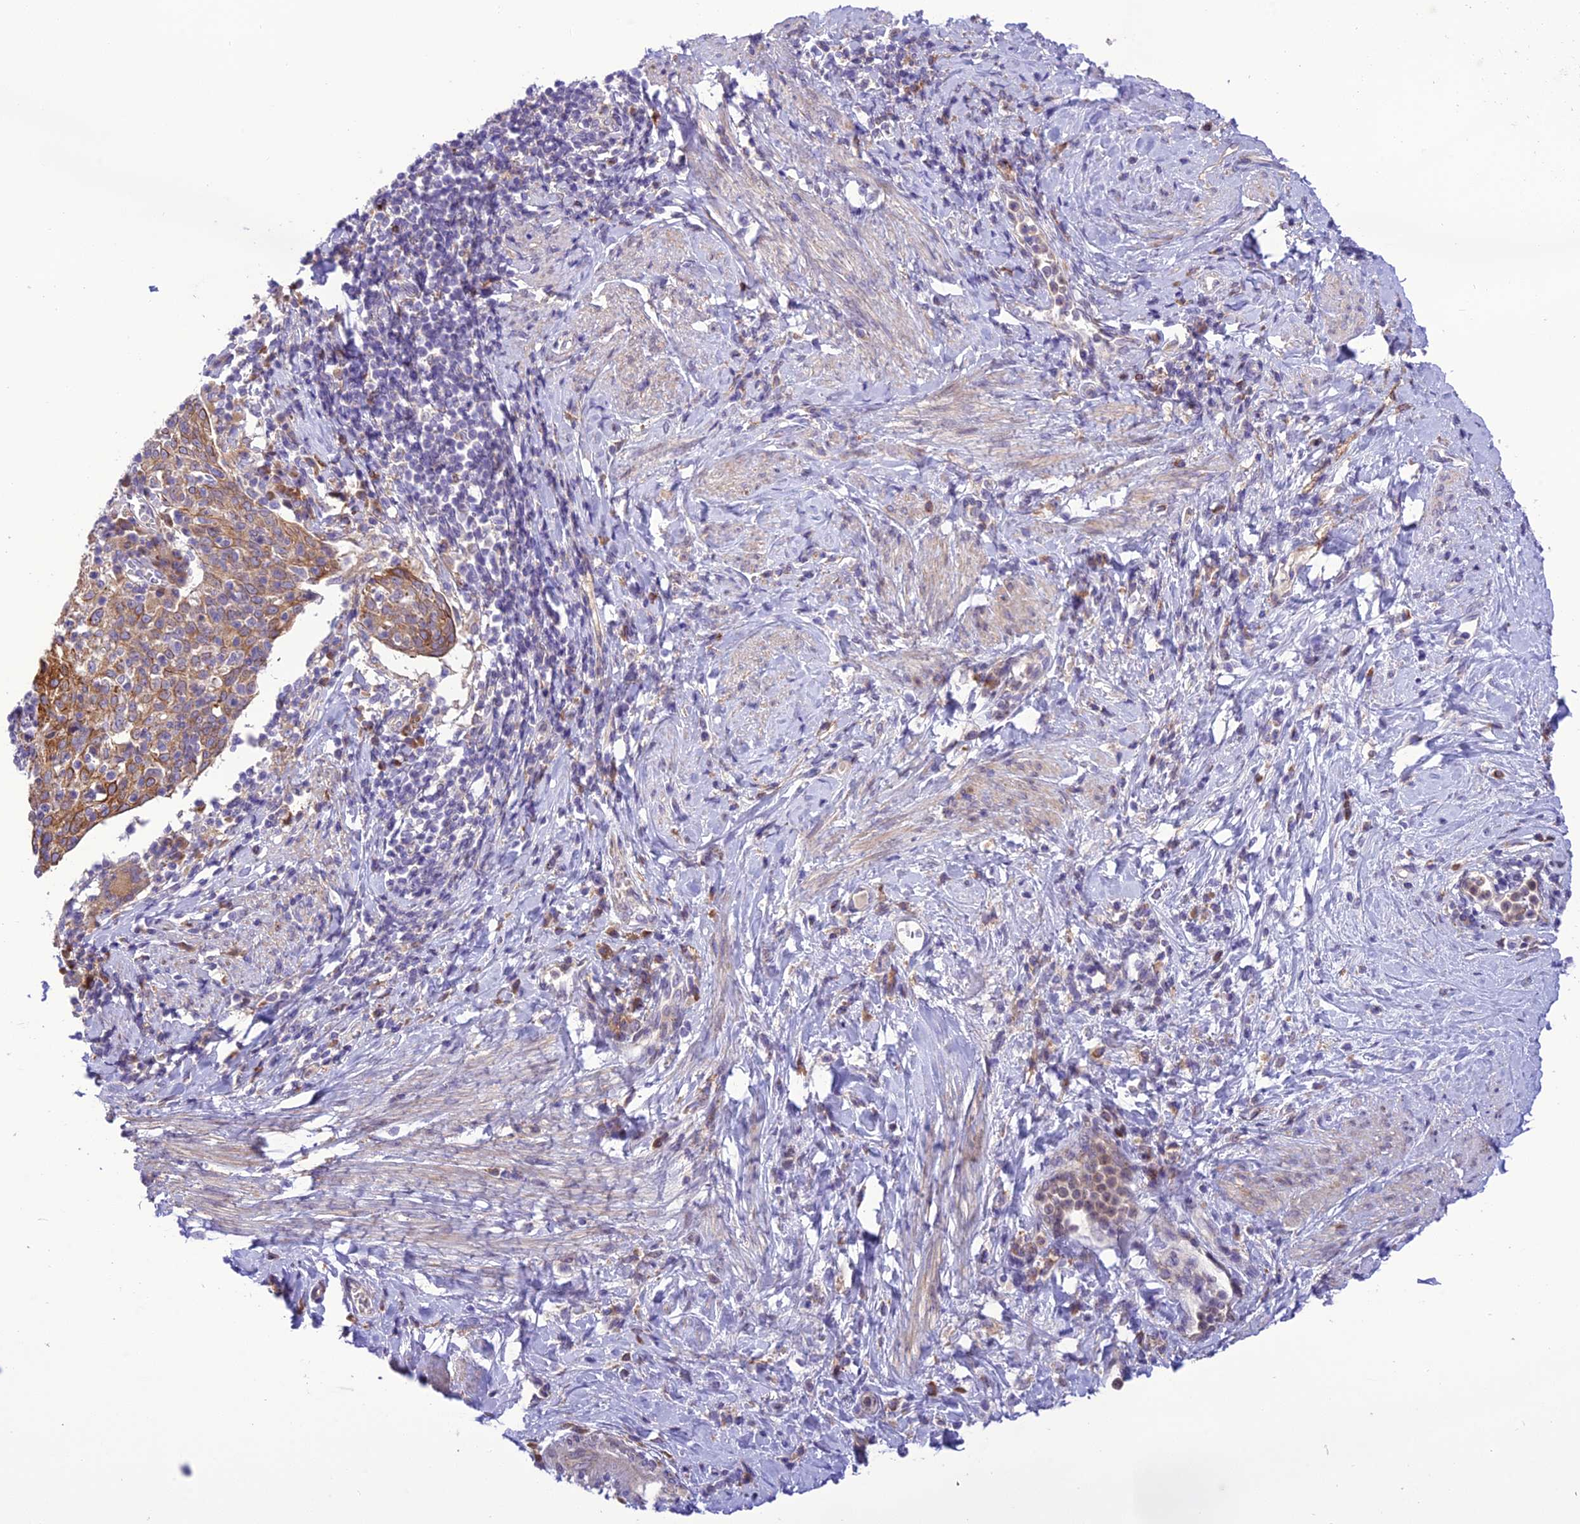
{"staining": {"intensity": "moderate", "quantity": ">75%", "location": "cytoplasmic/membranous"}, "tissue": "cervical cancer", "cell_type": "Tumor cells", "image_type": "cancer", "snomed": [{"axis": "morphology", "description": "Squamous cell carcinoma, NOS"}, {"axis": "topography", "description": "Cervix"}], "caption": "Immunohistochemistry (DAB) staining of human squamous cell carcinoma (cervical) demonstrates moderate cytoplasmic/membranous protein positivity in approximately >75% of tumor cells.", "gene": "JMY", "patient": {"sex": "female", "age": 52}}